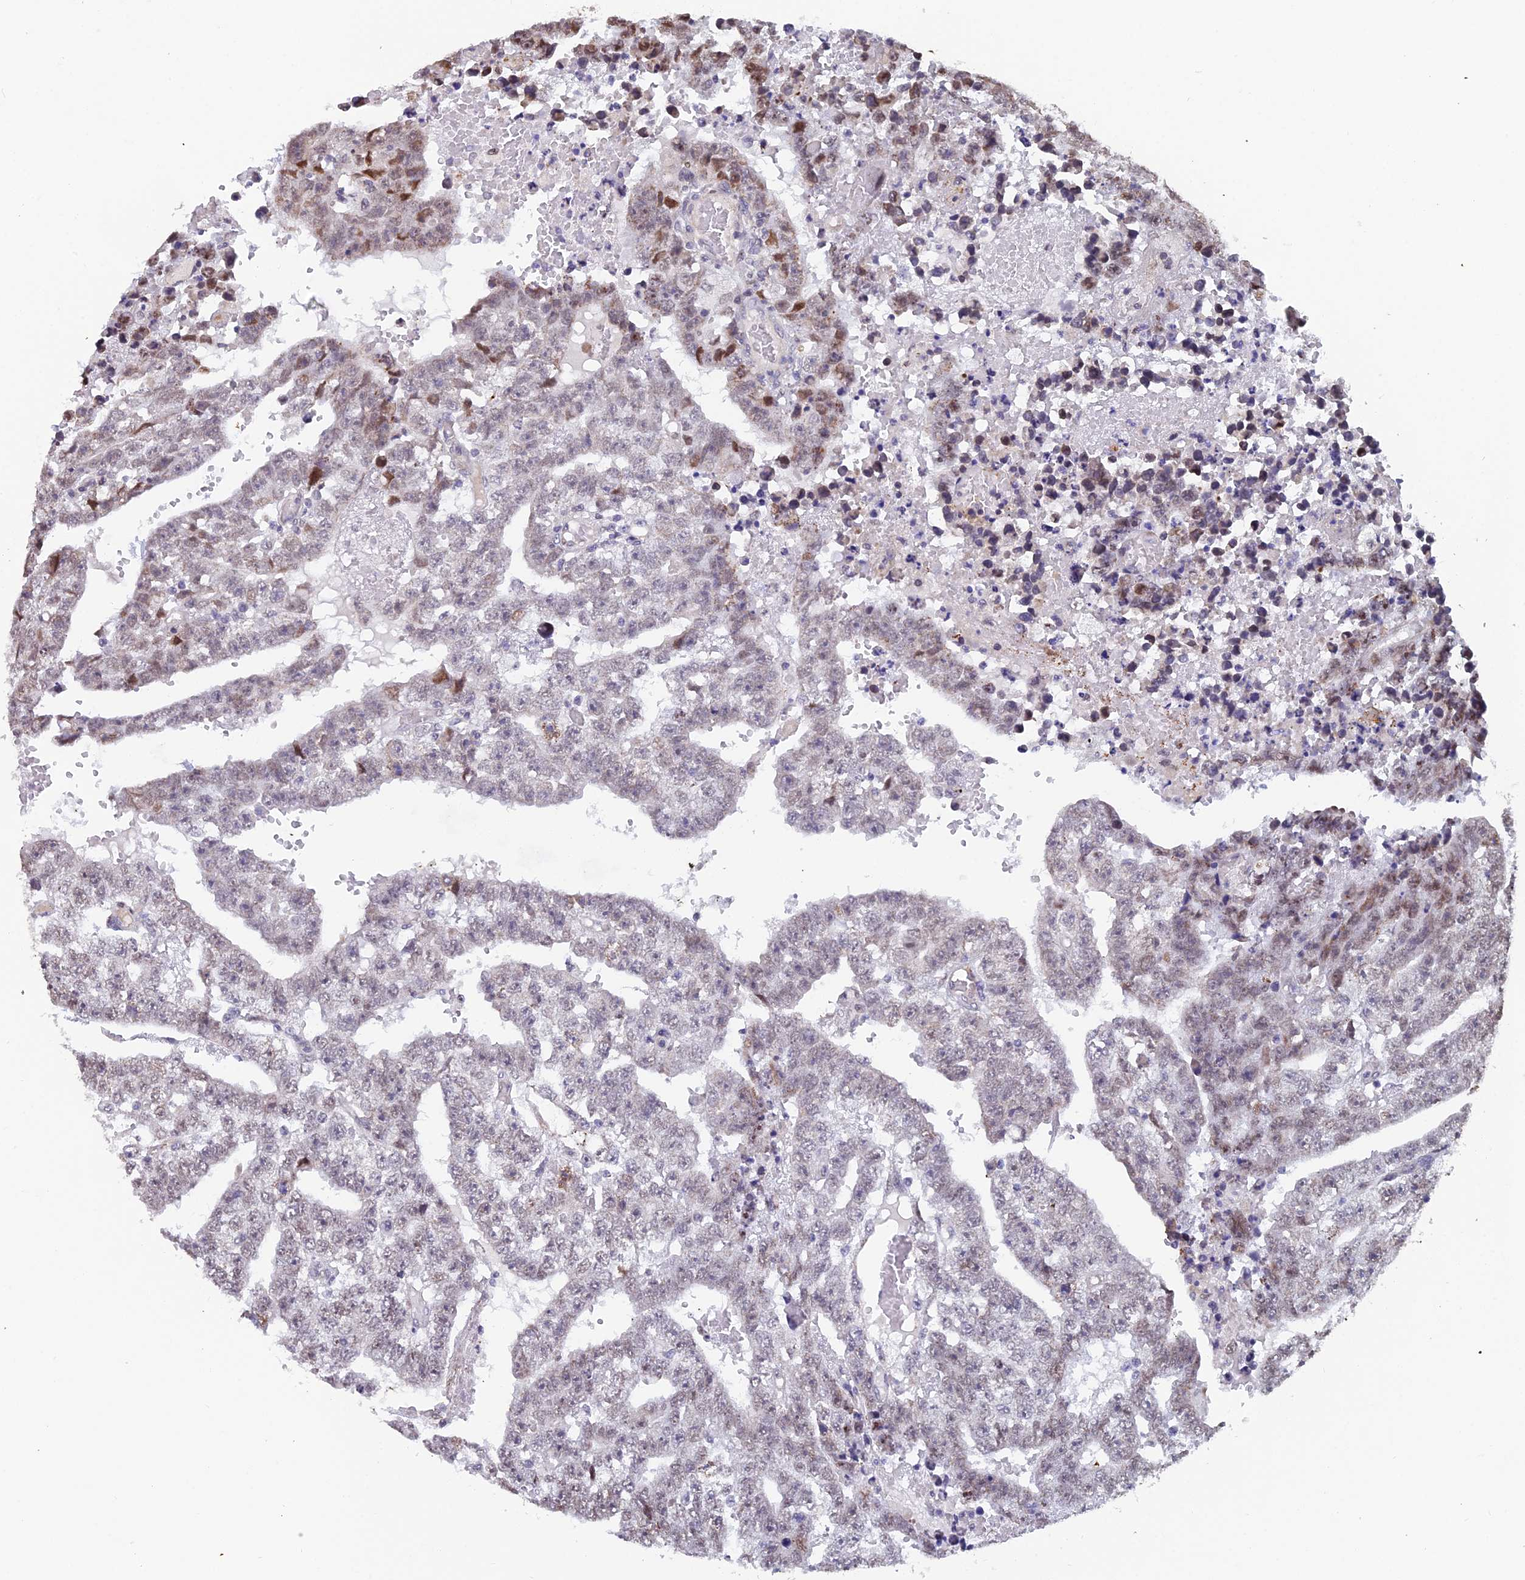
{"staining": {"intensity": "weak", "quantity": "<25%", "location": "nuclear"}, "tissue": "testis cancer", "cell_type": "Tumor cells", "image_type": "cancer", "snomed": [{"axis": "morphology", "description": "Carcinoma, Embryonal, NOS"}, {"axis": "topography", "description": "Testis"}], "caption": "Immunohistochemical staining of testis cancer (embryonal carcinoma) displays no significant expression in tumor cells.", "gene": "XKR9", "patient": {"sex": "male", "age": 25}}